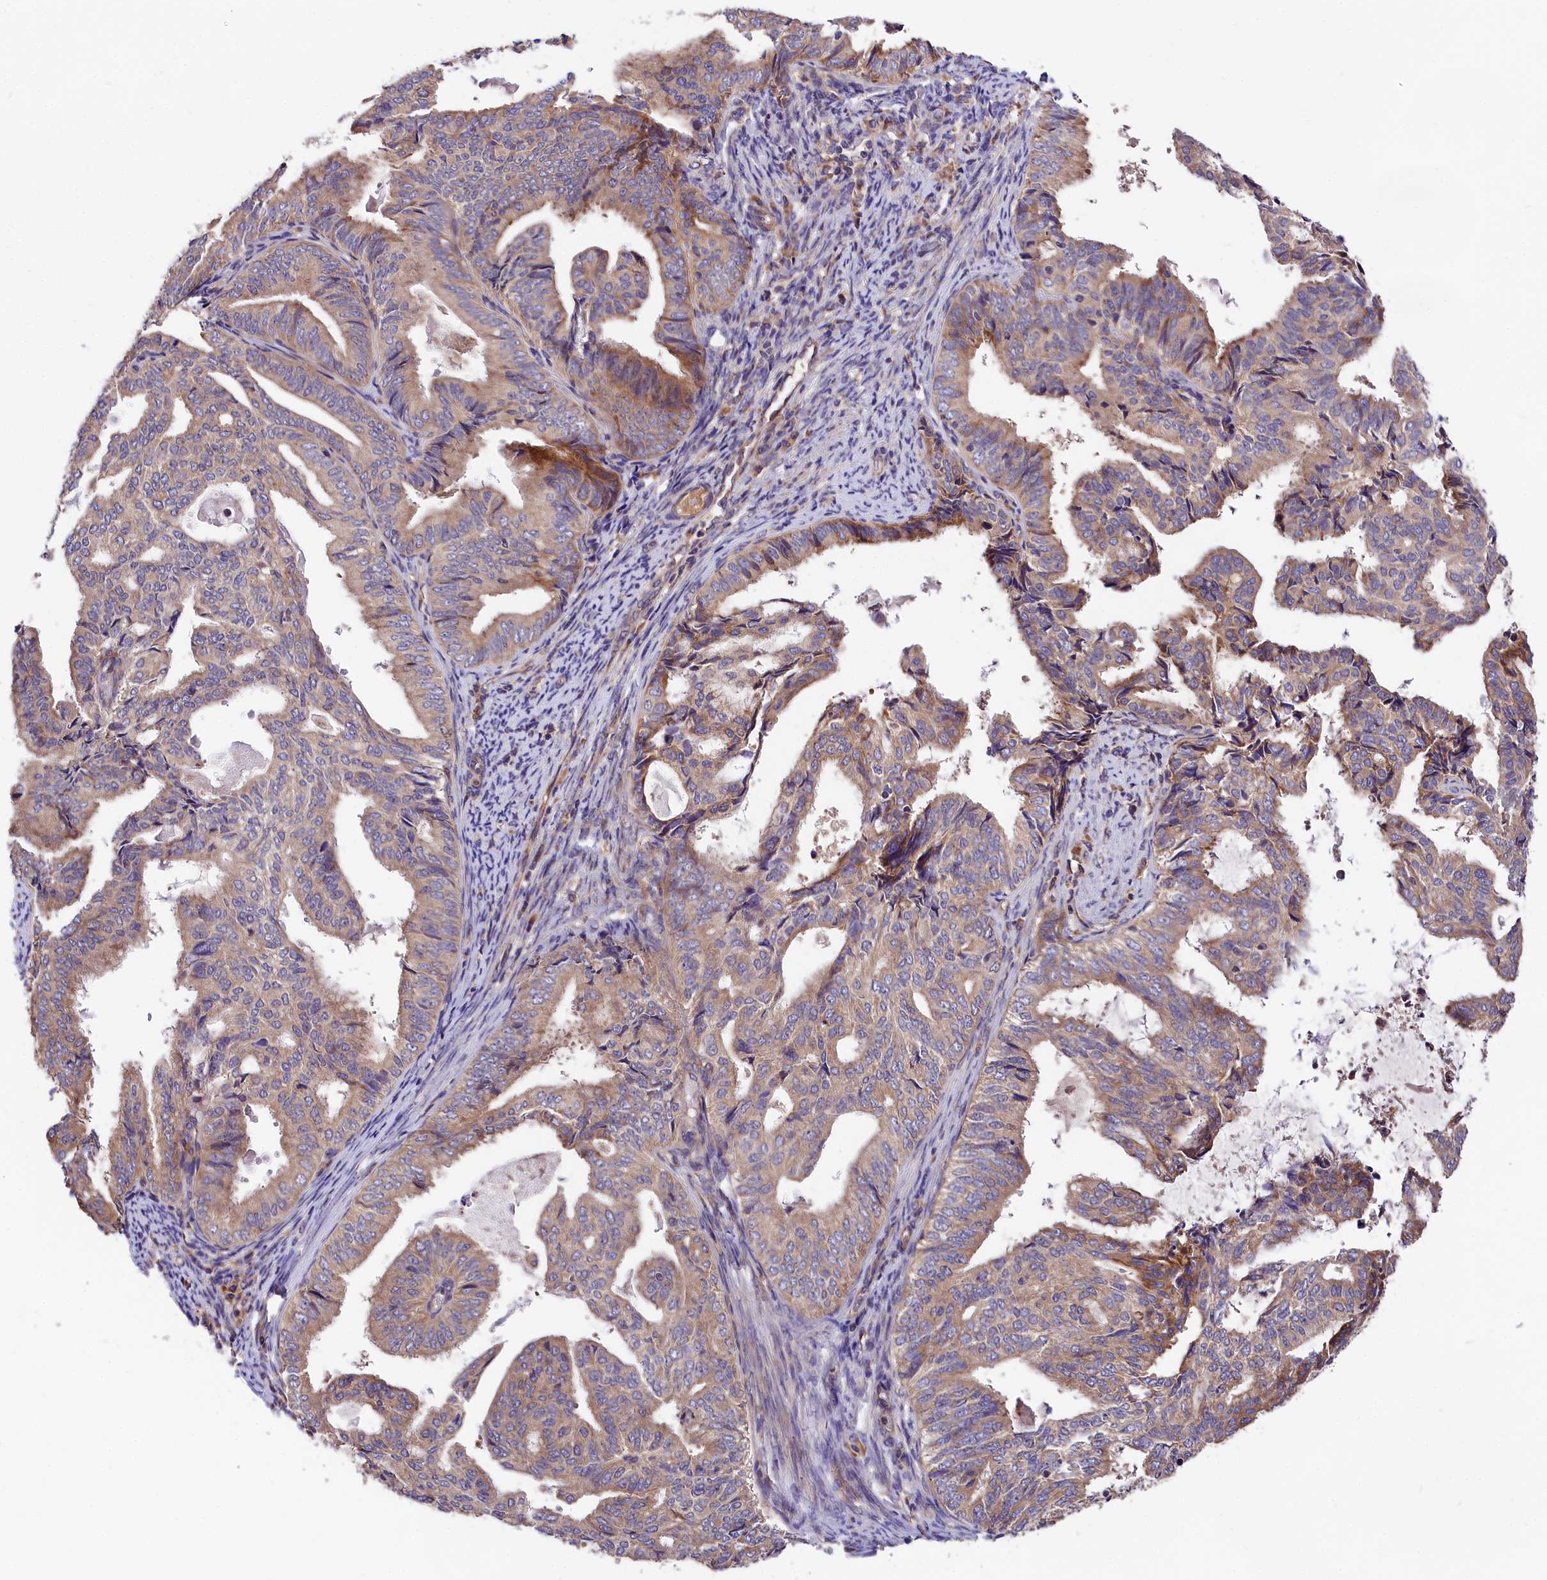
{"staining": {"intensity": "weak", "quantity": "25%-75%", "location": "cytoplasmic/membranous"}, "tissue": "endometrial cancer", "cell_type": "Tumor cells", "image_type": "cancer", "snomed": [{"axis": "morphology", "description": "Adenocarcinoma, NOS"}, {"axis": "topography", "description": "Endometrium"}], "caption": "An IHC image of neoplastic tissue is shown. Protein staining in brown labels weak cytoplasmic/membranous positivity in endometrial adenocarcinoma within tumor cells. Using DAB (brown) and hematoxylin (blue) stains, captured at high magnification using brightfield microscopy.", "gene": "SPG11", "patient": {"sex": "female", "age": 58}}